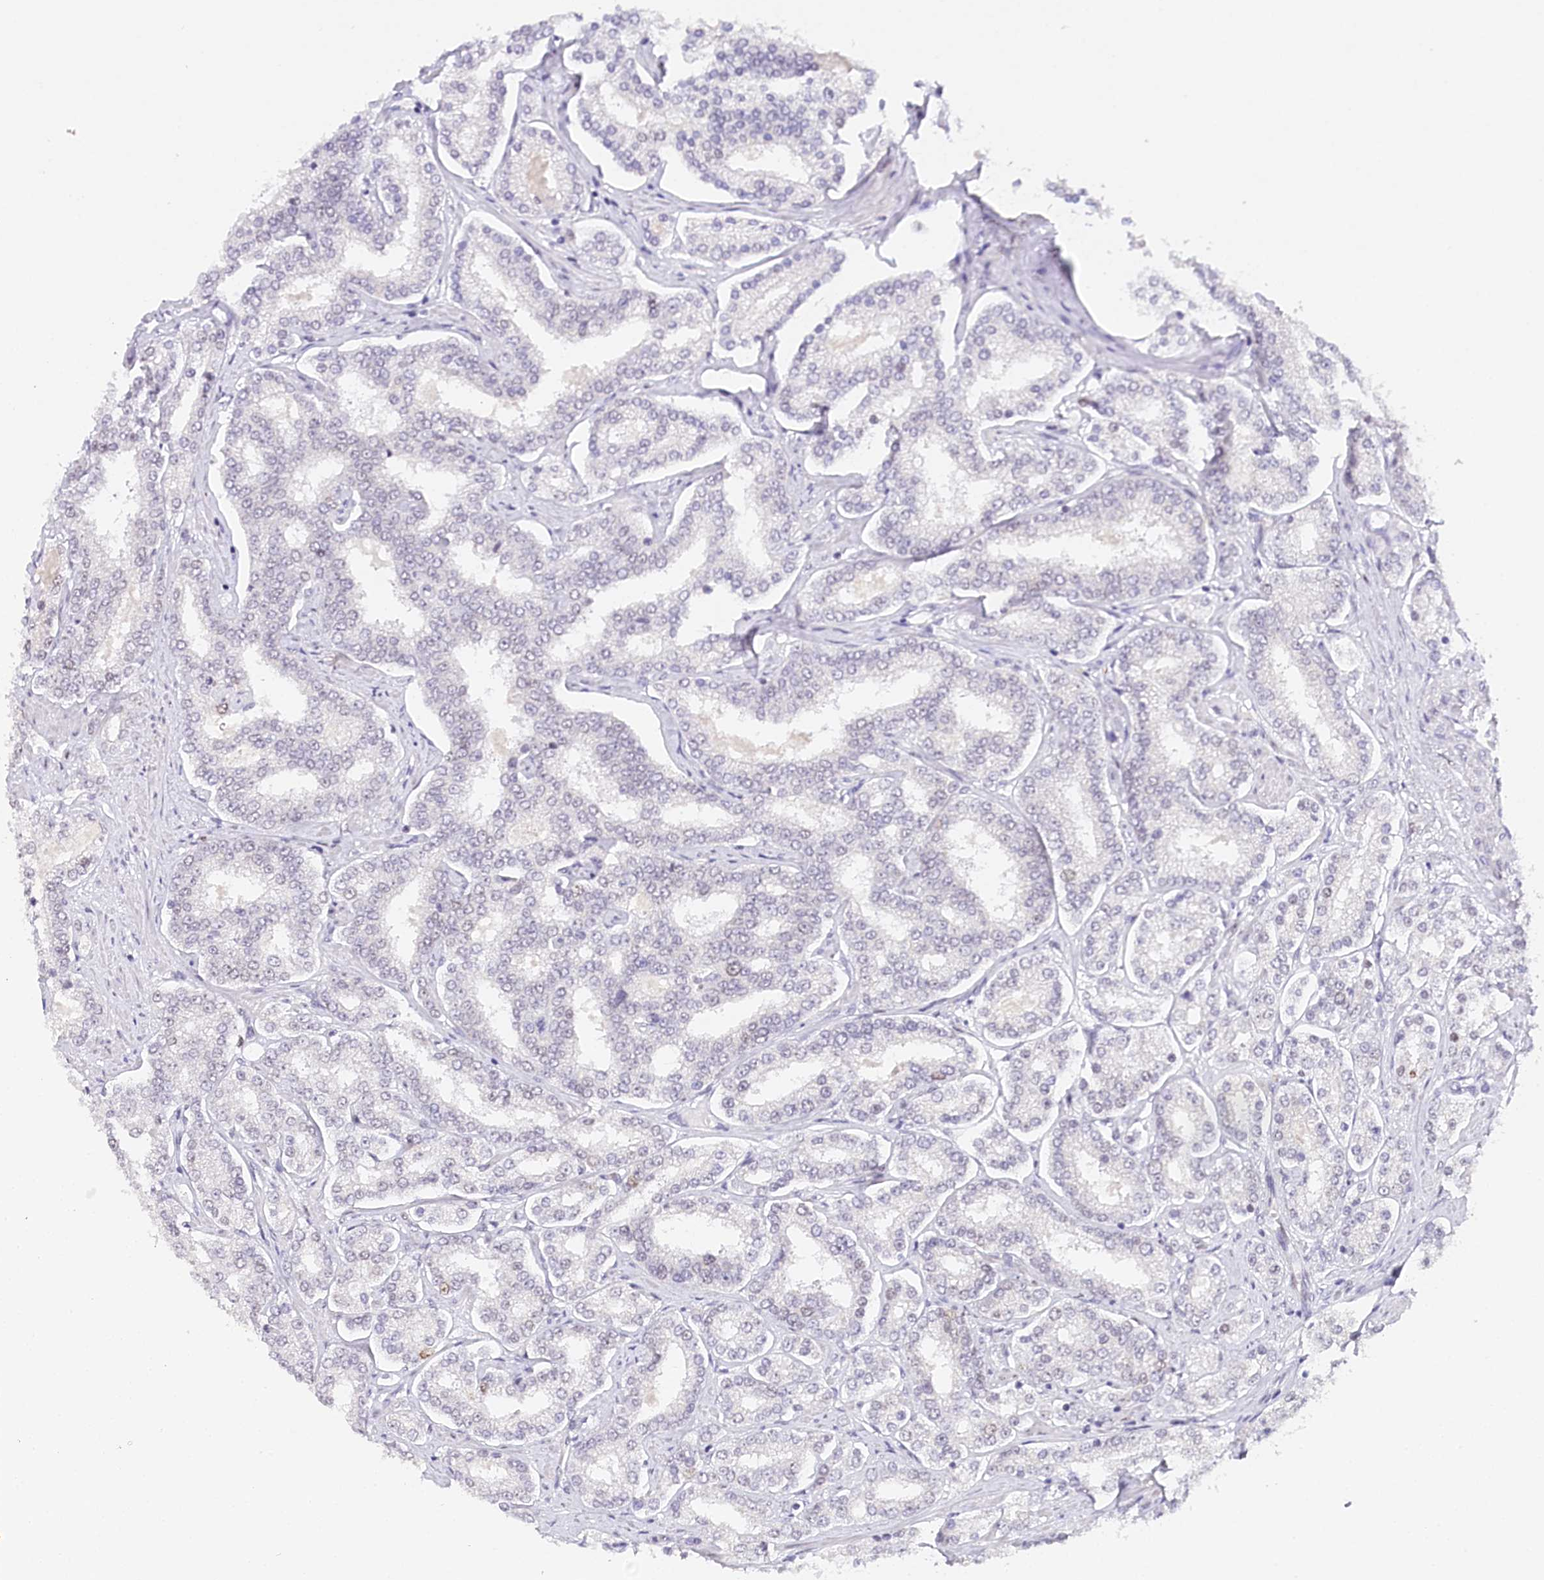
{"staining": {"intensity": "weak", "quantity": "<25%", "location": "nuclear"}, "tissue": "prostate cancer", "cell_type": "Tumor cells", "image_type": "cancer", "snomed": [{"axis": "morphology", "description": "Normal tissue, NOS"}, {"axis": "morphology", "description": "Adenocarcinoma, High grade"}, {"axis": "topography", "description": "Prostate"}], "caption": "The IHC photomicrograph has no significant staining in tumor cells of high-grade adenocarcinoma (prostate) tissue. Nuclei are stained in blue.", "gene": "TP53", "patient": {"sex": "male", "age": 83}}